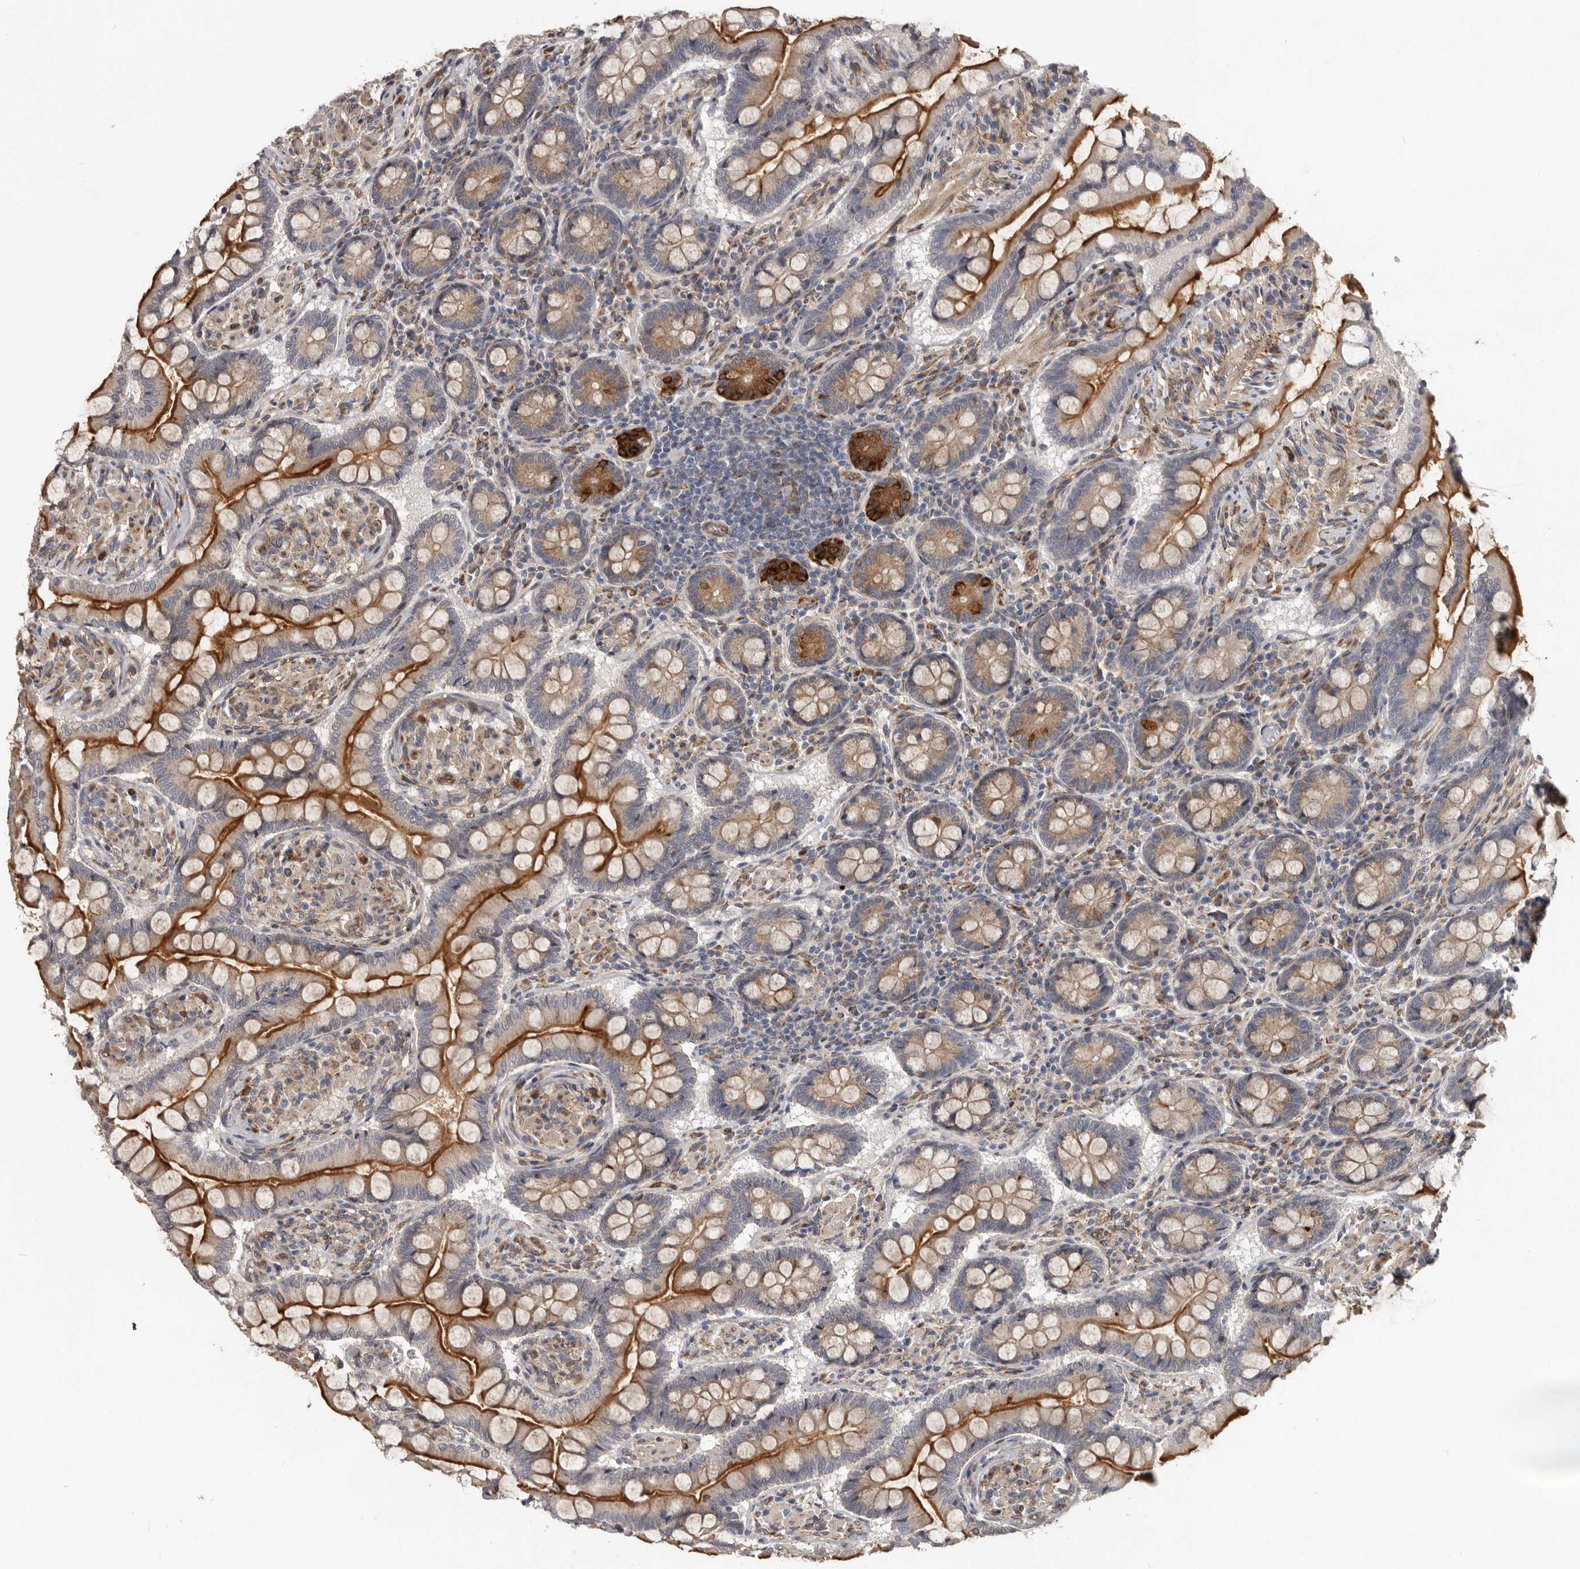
{"staining": {"intensity": "strong", "quantity": "25%-75%", "location": "cytoplasmic/membranous"}, "tissue": "small intestine", "cell_type": "Glandular cells", "image_type": "normal", "snomed": [{"axis": "morphology", "description": "Normal tissue, NOS"}, {"axis": "topography", "description": "Small intestine"}], "caption": "The photomicrograph shows a brown stain indicating the presence of a protein in the cytoplasmic/membranous of glandular cells in small intestine.", "gene": "MTF1", "patient": {"sex": "male", "age": 41}}